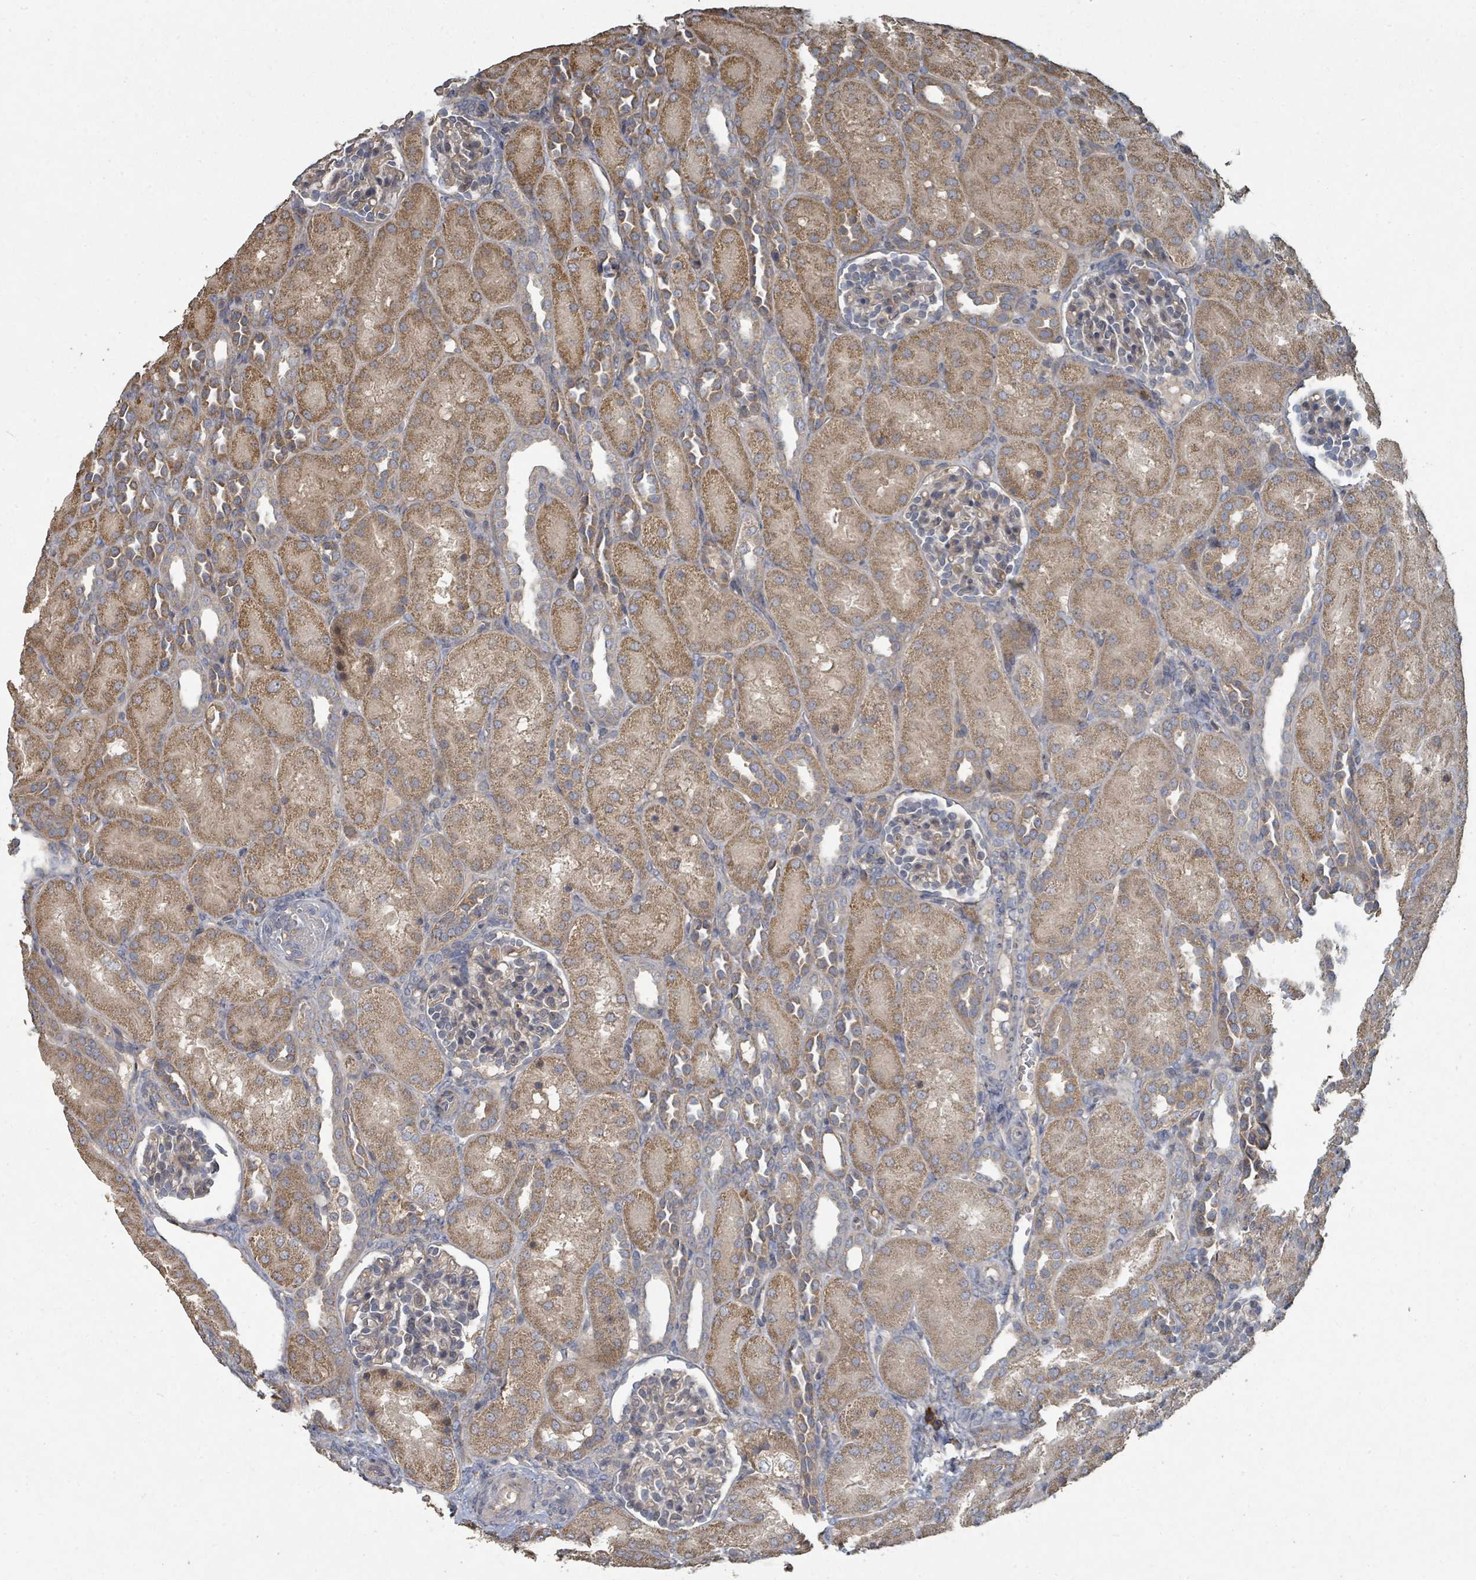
{"staining": {"intensity": "weak", "quantity": "25%-75%", "location": "cytoplasmic/membranous"}, "tissue": "kidney", "cell_type": "Cells in glomeruli", "image_type": "normal", "snomed": [{"axis": "morphology", "description": "Normal tissue, NOS"}, {"axis": "topography", "description": "Kidney"}], "caption": "IHC staining of unremarkable kidney, which reveals low levels of weak cytoplasmic/membranous expression in approximately 25%-75% of cells in glomeruli indicating weak cytoplasmic/membranous protein expression. The staining was performed using DAB (brown) for protein detection and nuclei were counterstained in hematoxylin (blue).", "gene": "WDFY1", "patient": {"sex": "male", "age": 1}}